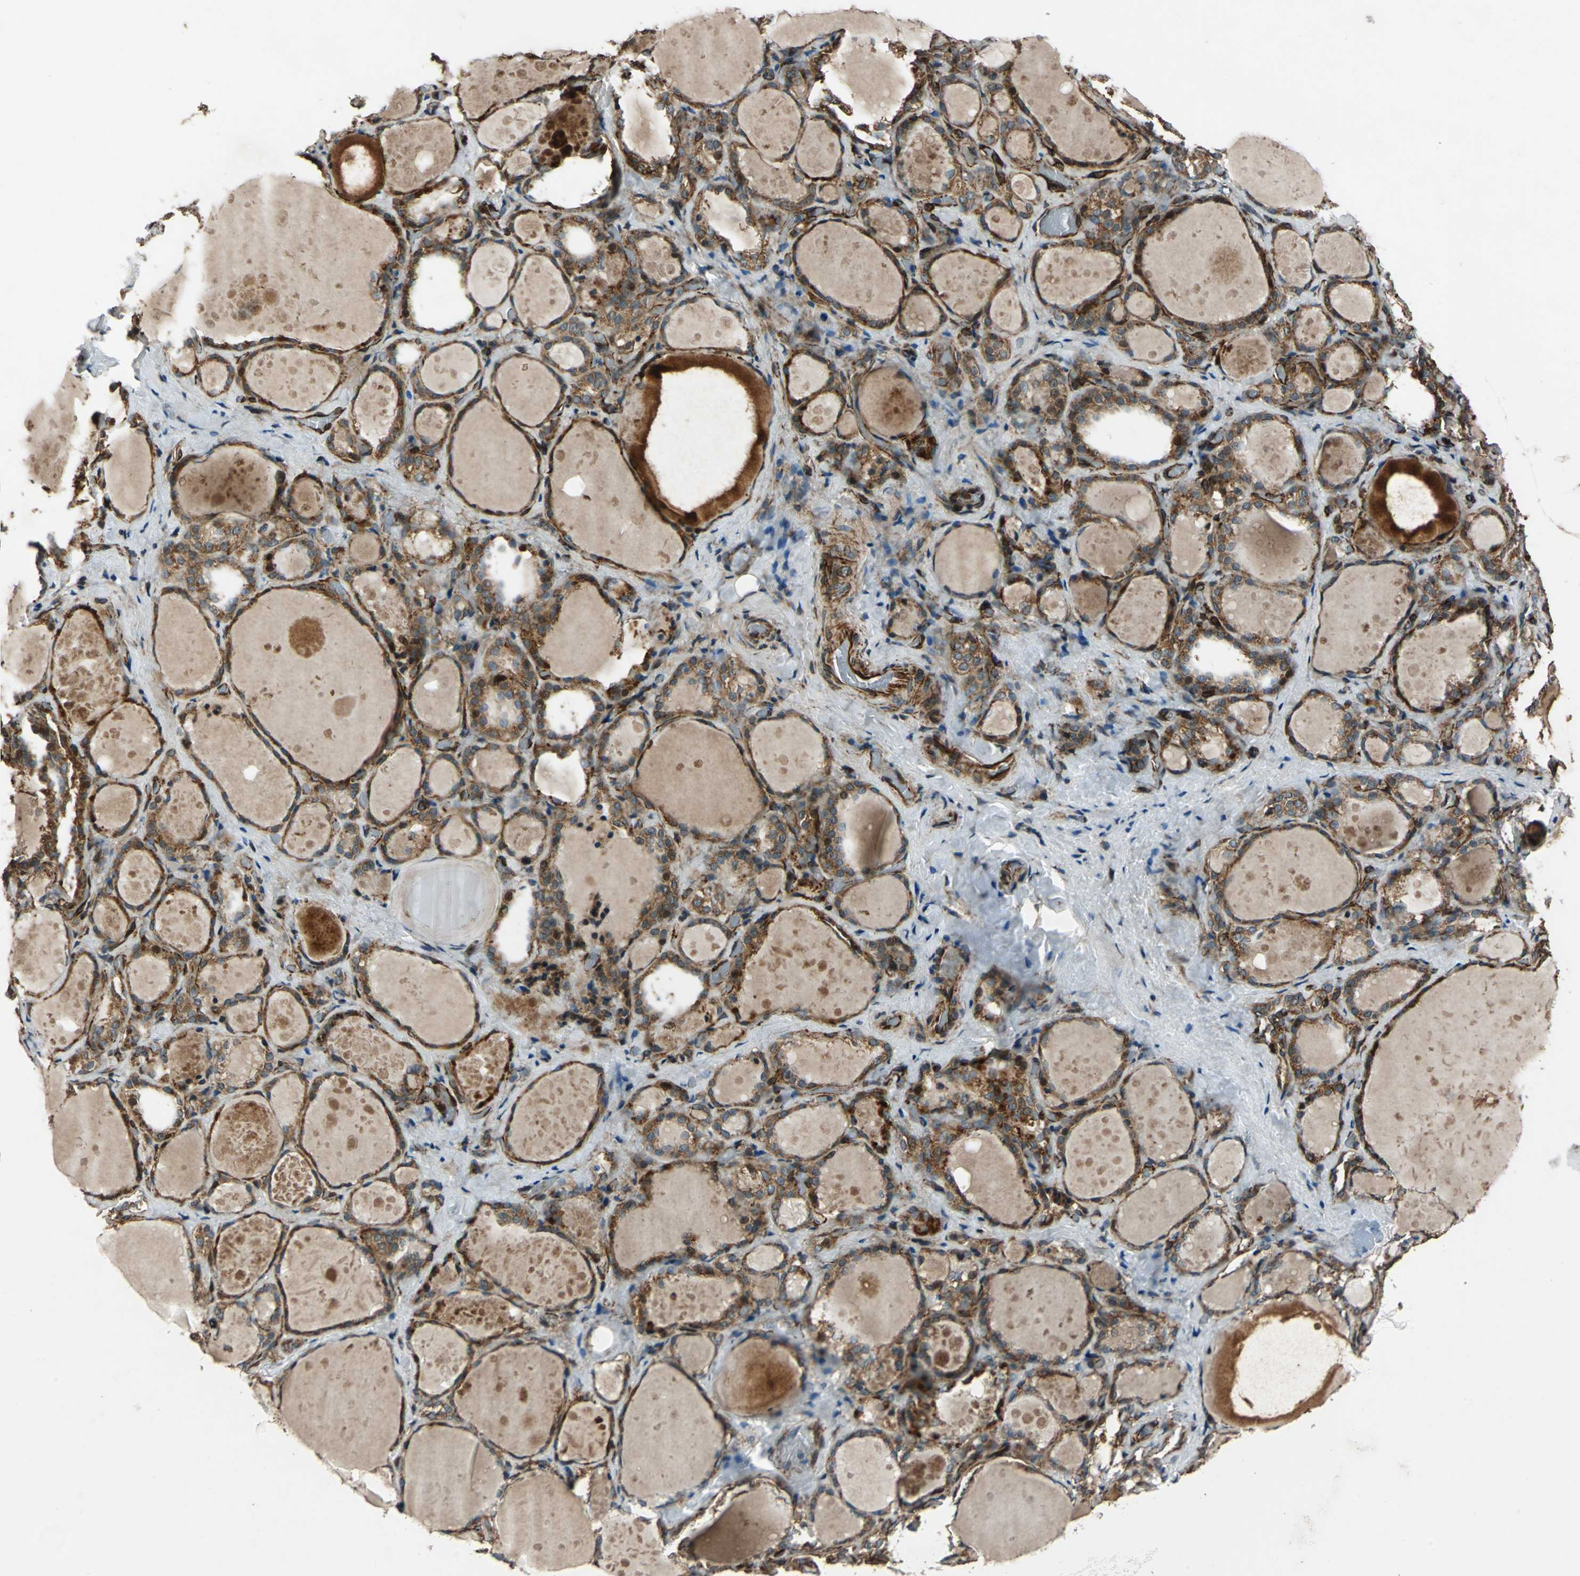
{"staining": {"intensity": "strong", "quantity": ">75%", "location": "cytoplasmic/membranous,nuclear"}, "tissue": "thyroid gland", "cell_type": "Glandular cells", "image_type": "normal", "snomed": [{"axis": "morphology", "description": "Normal tissue, NOS"}, {"axis": "topography", "description": "Thyroid gland"}], "caption": "Thyroid gland stained with DAB (3,3'-diaminobenzidine) immunohistochemistry demonstrates high levels of strong cytoplasmic/membranous,nuclear staining in approximately >75% of glandular cells.", "gene": "EXD2", "patient": {"sex": "female", "age": 75}}